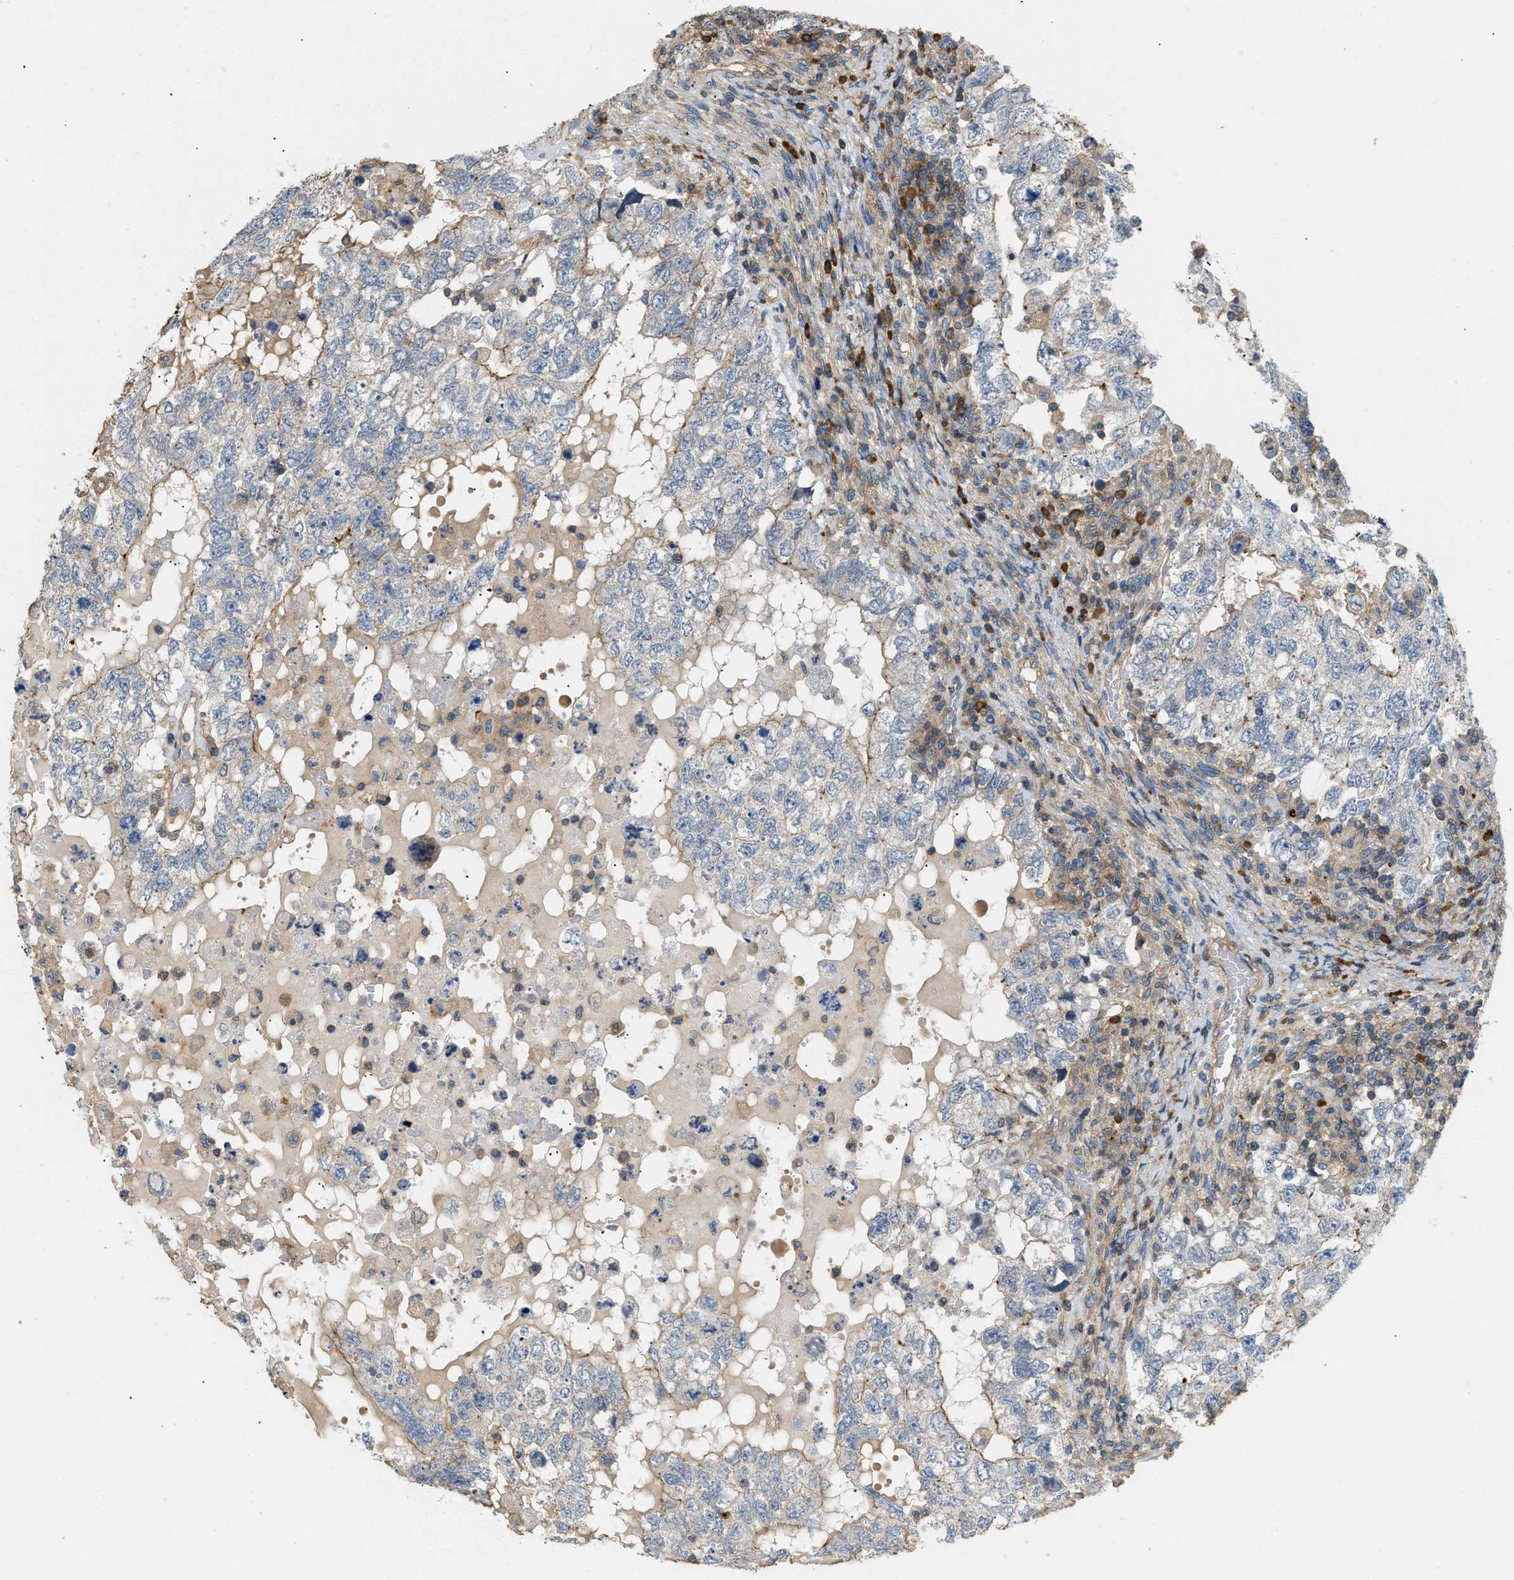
{"staining": {"intensity": "moderate", "quantity": "<25%", "location": "cytoplasmic/membranous"}, "tissue": "testis cancer", "cell_type": "Tumor cells", "image_type": "cancer", "snomed": [{"axis": "morphology", "description": "Carcinoma, Embryonal, NOS"}, {"axis": "topography", "description": "Testis"}], "caption": "Human testis cancer (embryonal carcinoma) stained with a brown dye displays moderate cytoplasmic/membranous positive staining in about <25% of tumor cells.", "gene": "BTN3A2", "patient": {"sex": "male", "age": 36}}